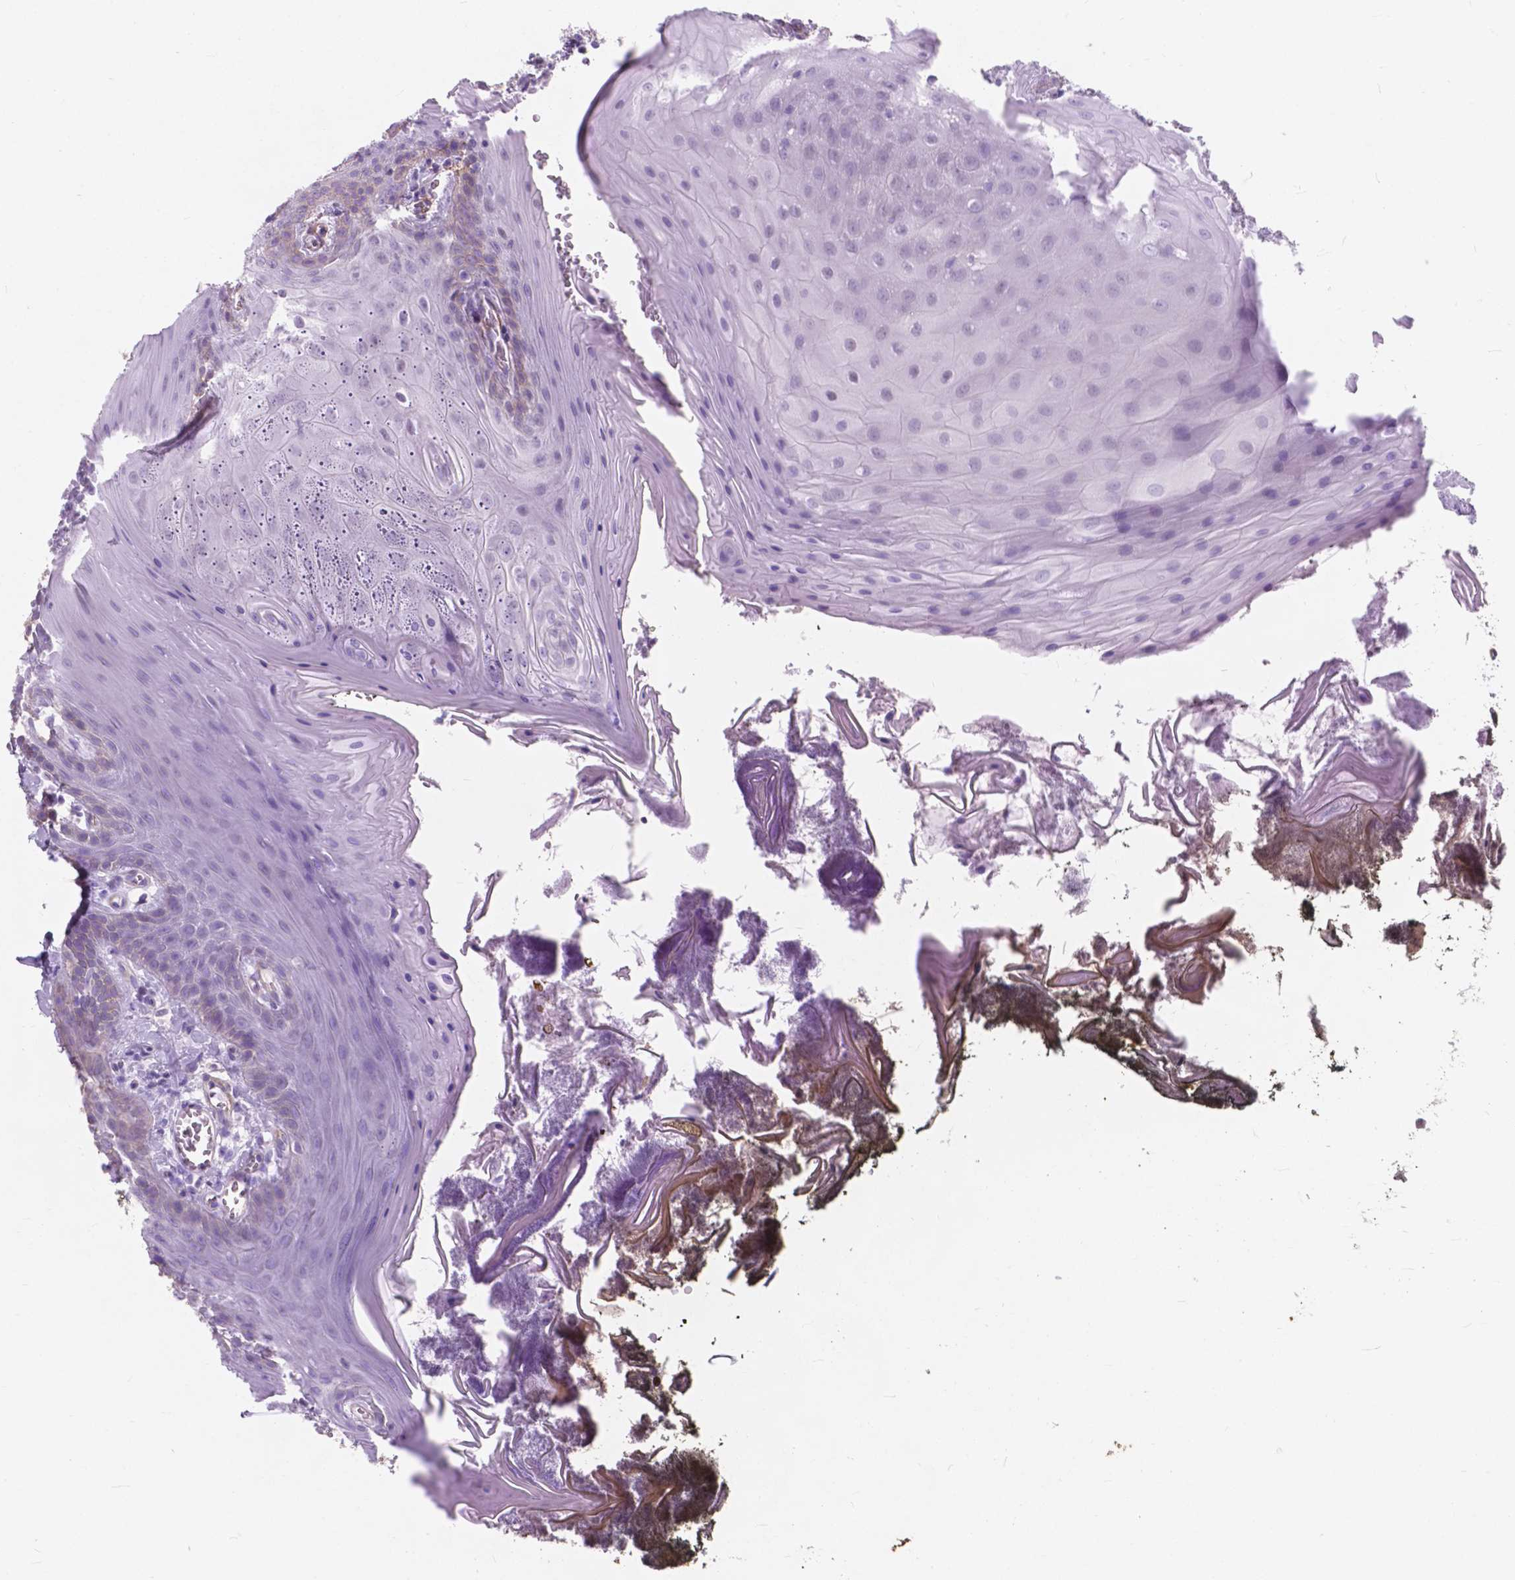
{"staining": {"intensity": "negative", "quantity": "none", "location": "none"}, "tissue": "oral mucosa", "cell_type": "Squamous epithelial cells", "image_type": "normal", "snomed": [{"axis": "morphology", "description": "Normal tissue, NOS"}, {"axis": "topography", "description": "Oral tissue"}], "caption": "IHC of normal human oral mucosa reveals no positivity in squamous epithelial cells.", "gene": "KIAA0040", "patient": {"sex": "male", "age": 9}}